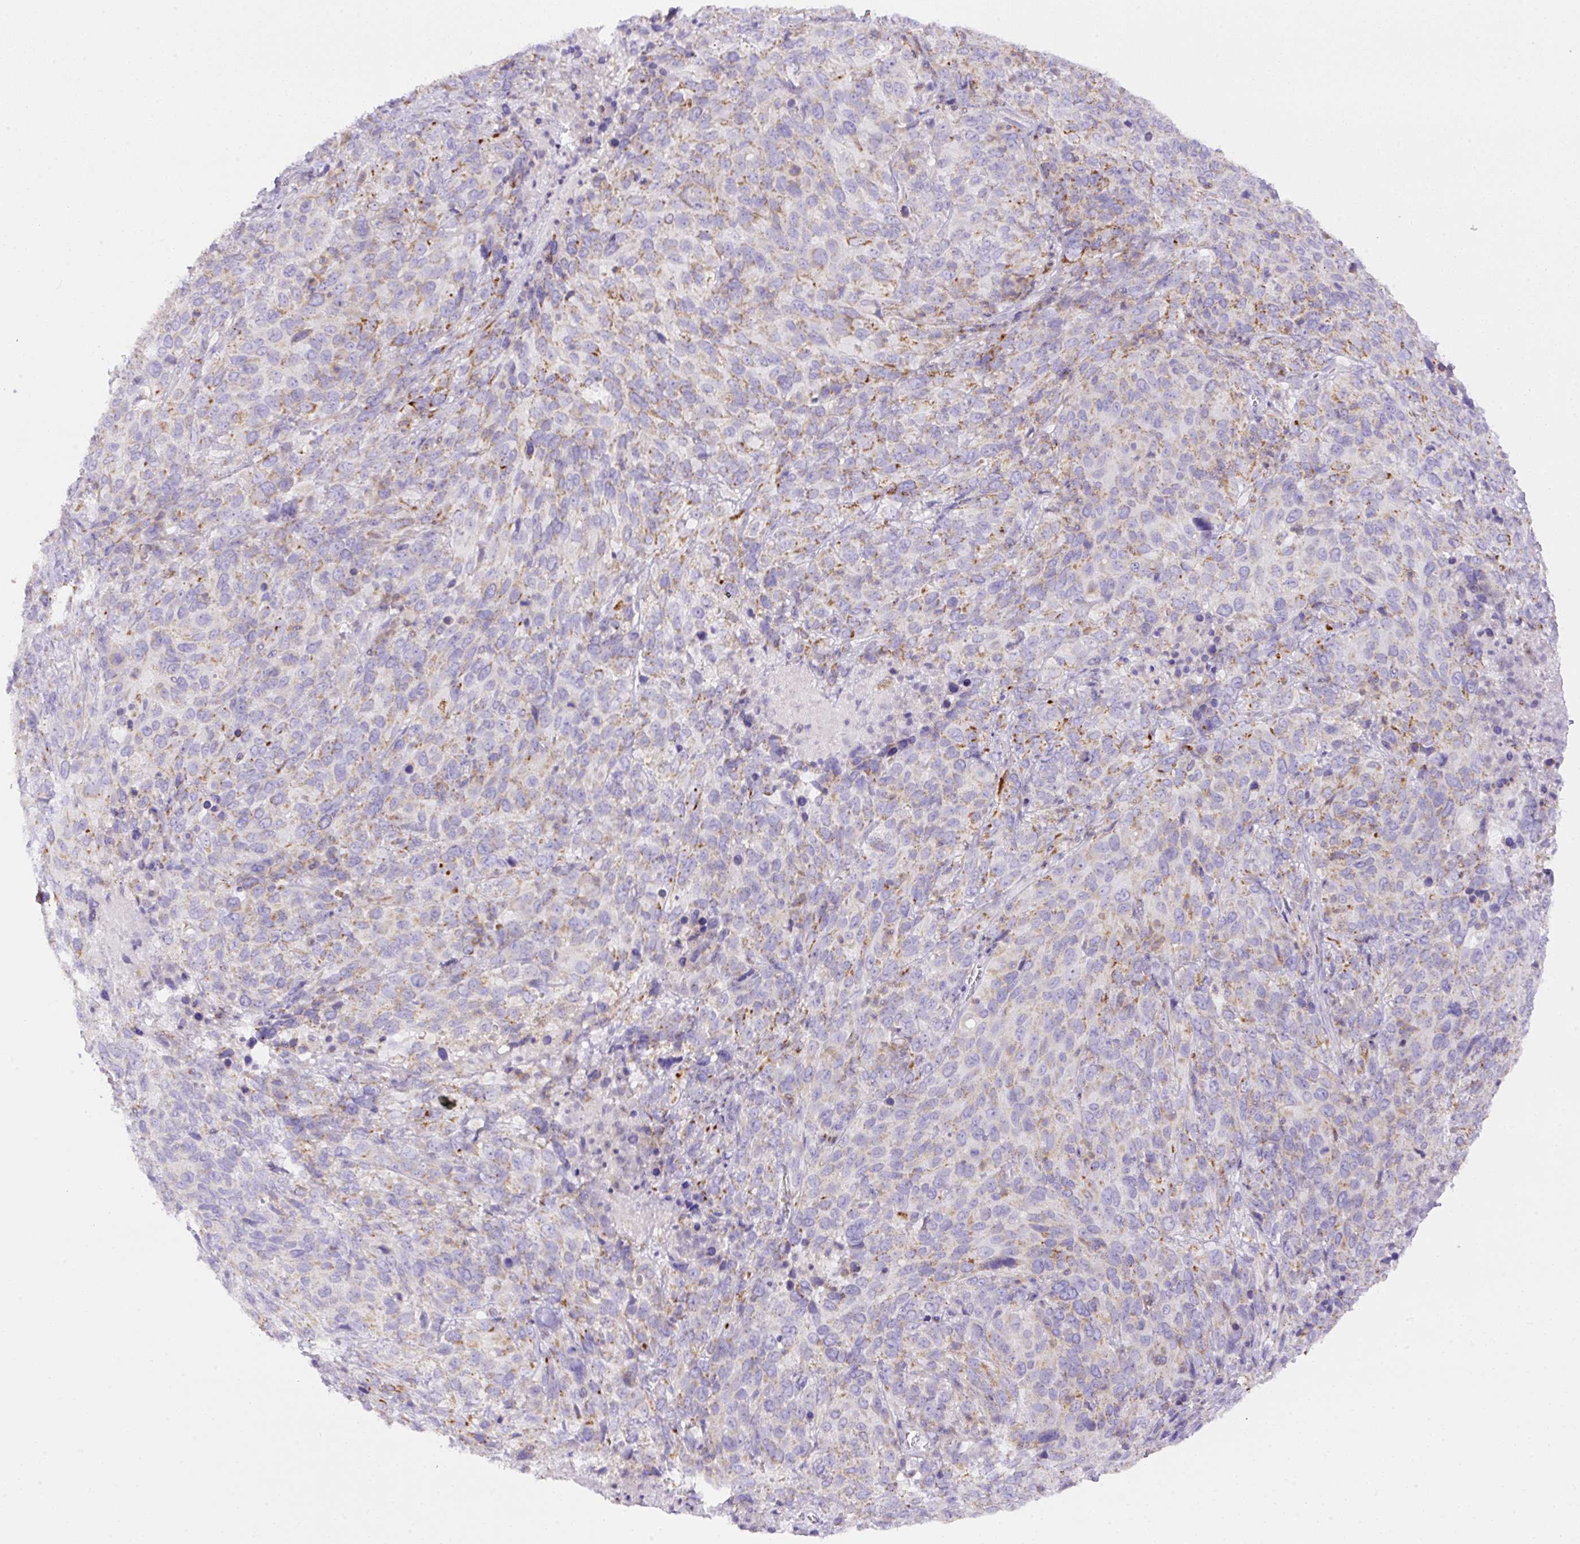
{"staining": {"intensity": "weak", "quantity": "<25%", "location": "cytoplasmic/membranous"}, "tissue": "cervical cancer", "cell_type": "Tumor cells", "image_type": "cancer", "snomed": [{"axis": "morphology", "description": "Squamous cell carcinoma, NOS"}, {"axis": "topography", "description": "Cervix"}], "caption": "High magnification brightfield microscopy of cervical cancer stained with DAB (brown) and counterstained with hematoxylin (blue): tumor cells show no significant staining.", "gene": "NF1", "patient": {"sex": "female", "age": 51}}